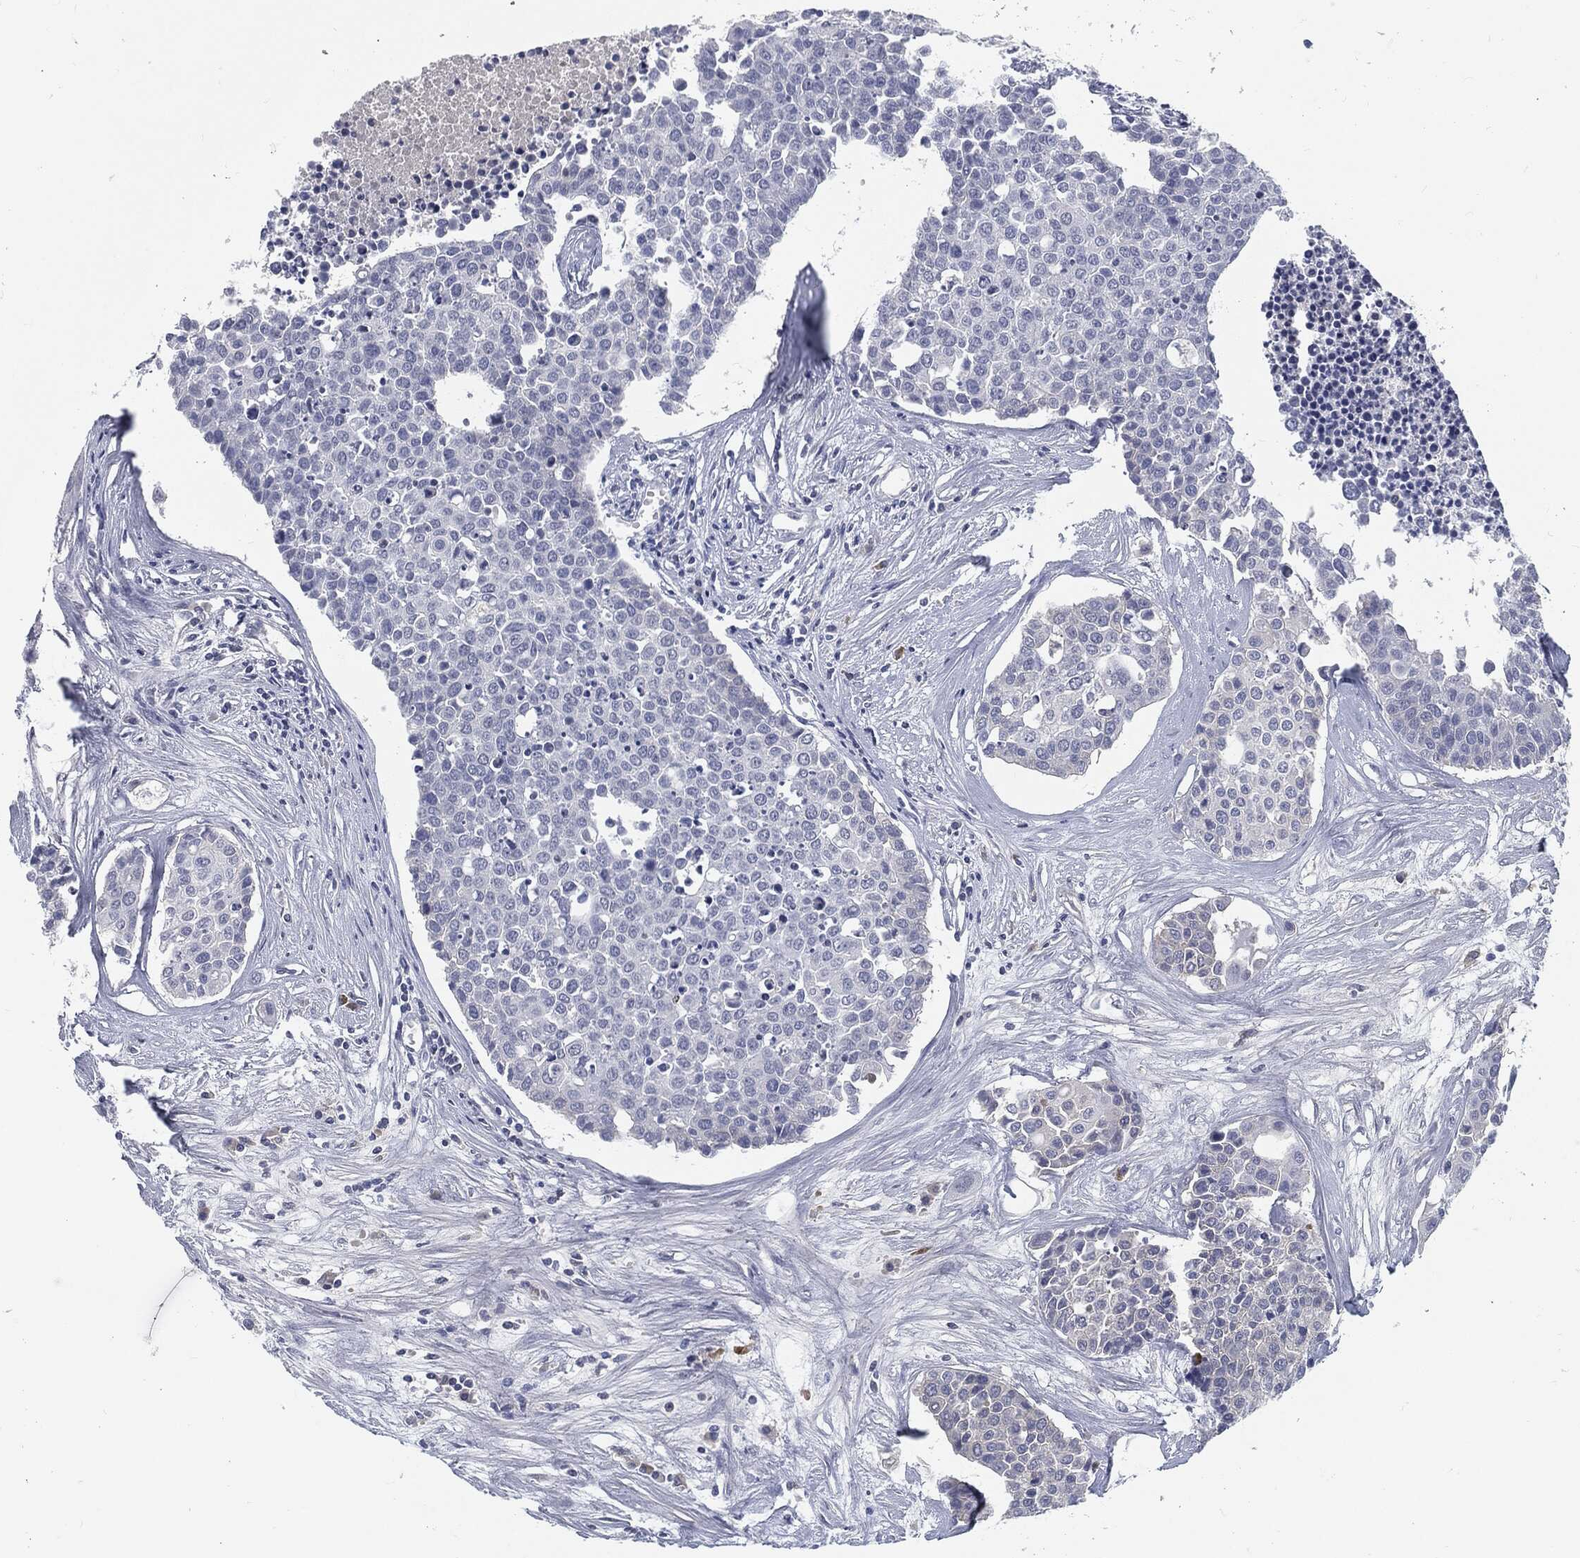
{"staining": {"intensity": "negative", "quantity": "none", "location": "none"}, "tissue": "carcinoid", "cell_type": "Tumor cells", "image_type": "cancer", "snomed": [{"axis": "morphology", "description": "Carcinoid, malignant, NOS"}, {"axis": "topography", "description": "Colon"}], "caption": "The photomicrograph reveals no staining of tumor cells in carcinoid. The staining was performed using DAB to visualize the protein expression in brown, while the nuclei were stained in blue with hematoxylin (Magnification: 20x).", "gene": "MST1", "patient": {"sex": "male", "age": 81}}